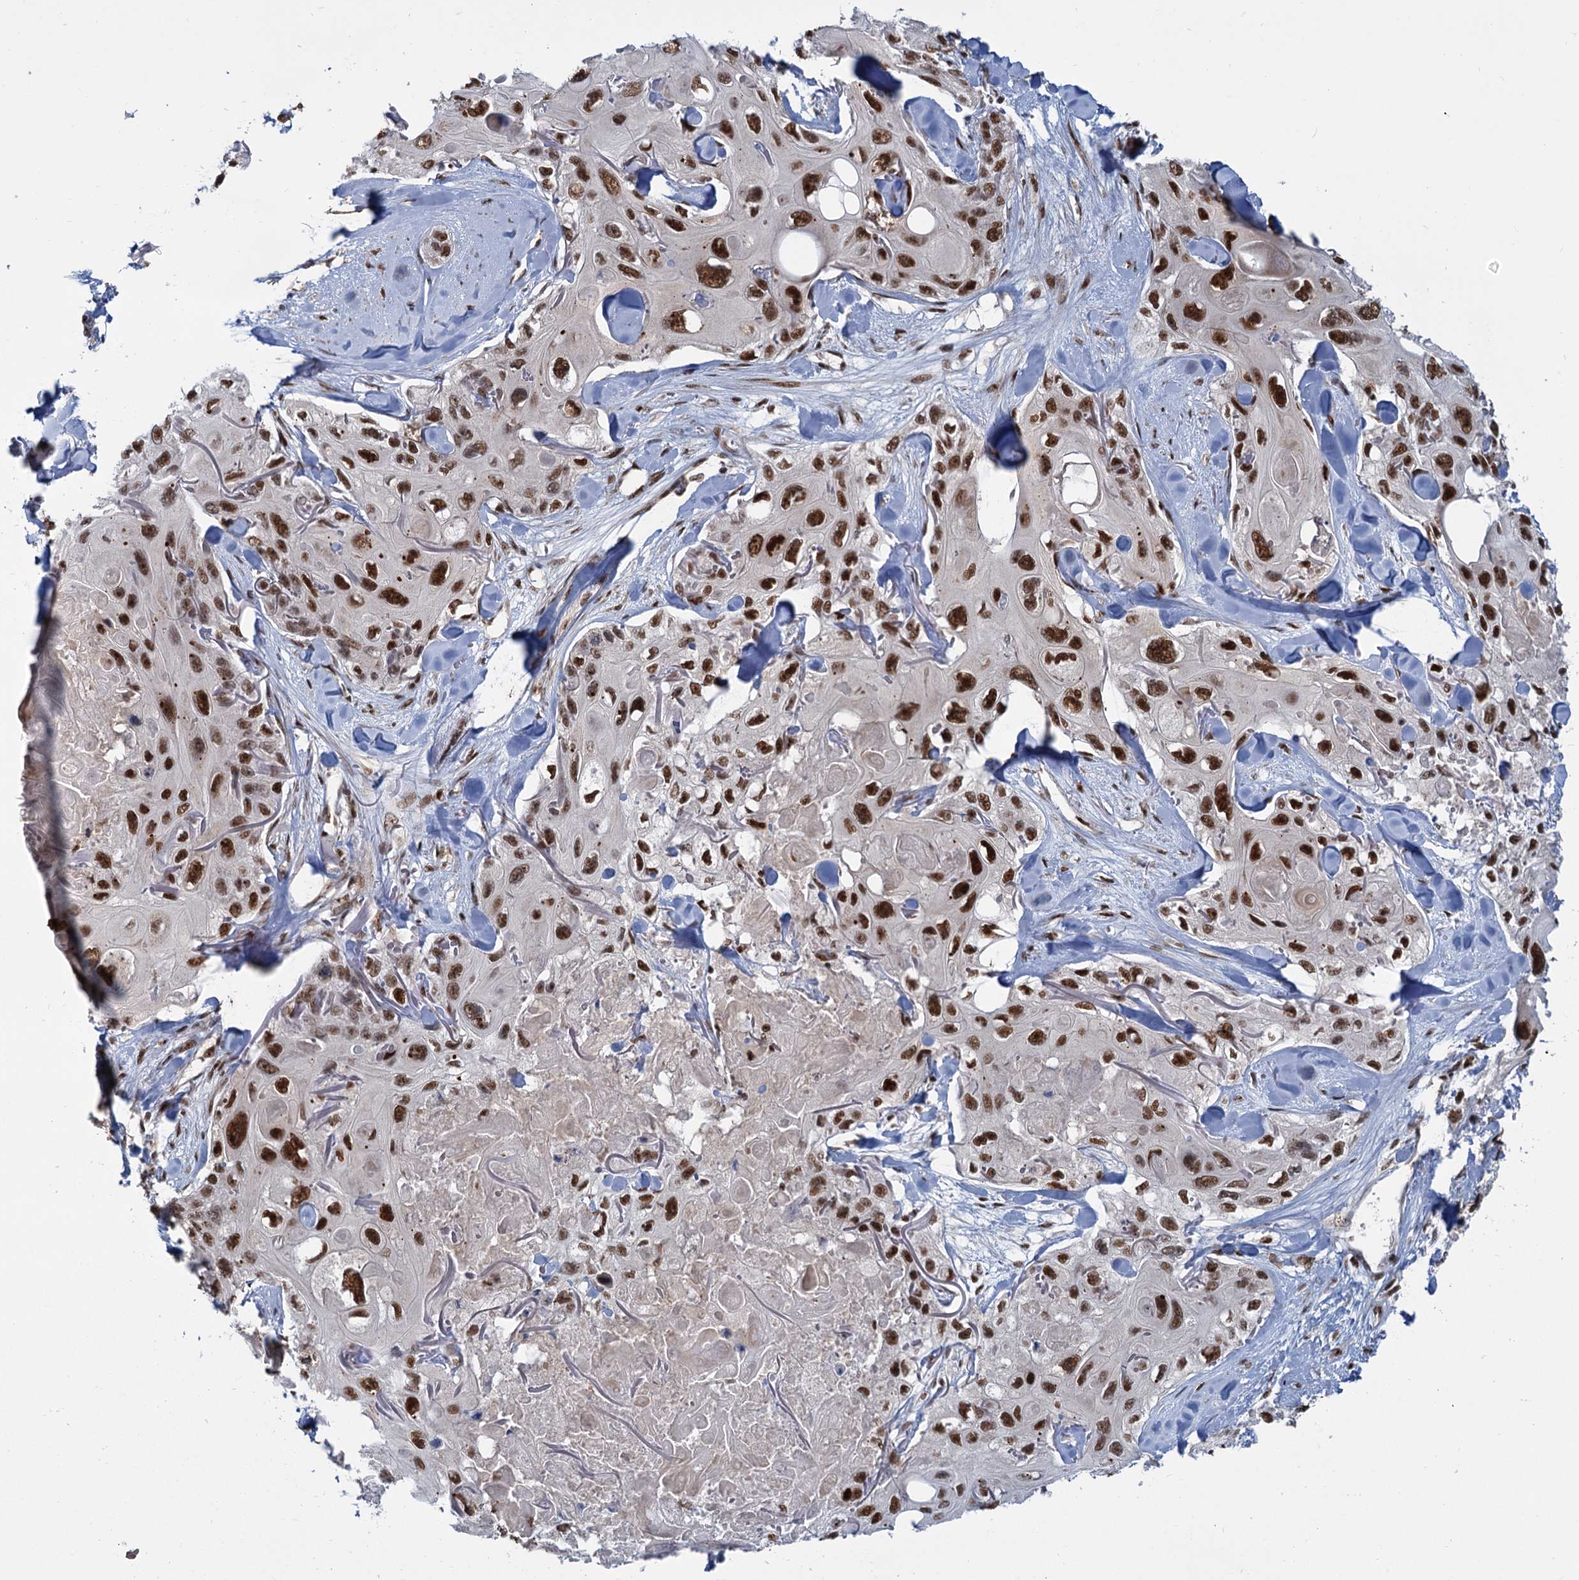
{"staining": {"intensity": "strong", "quantity": ">75%", "location": "nuclear"}, "tissue": "skin cancer", "cell_type": "Tumor cells", "image_type": "cancer", "snomed": [{"axis": "morphology", "description": "Normal tissue, NOS"}, {"axis": "morphology", "description": "Squamous cell carcinoma, NOS"}, {"axis": "topography", "description": "Skin"}], "caption": "This histopathology image displays immunohistochemistry (IHC) staining of human skin cancer (squamous cell carcinoma), with high strong nuclear positivity in about >75% of tumor cells.", "gene": "WBP4", "patient": {"sex": "male", "age": 72}}